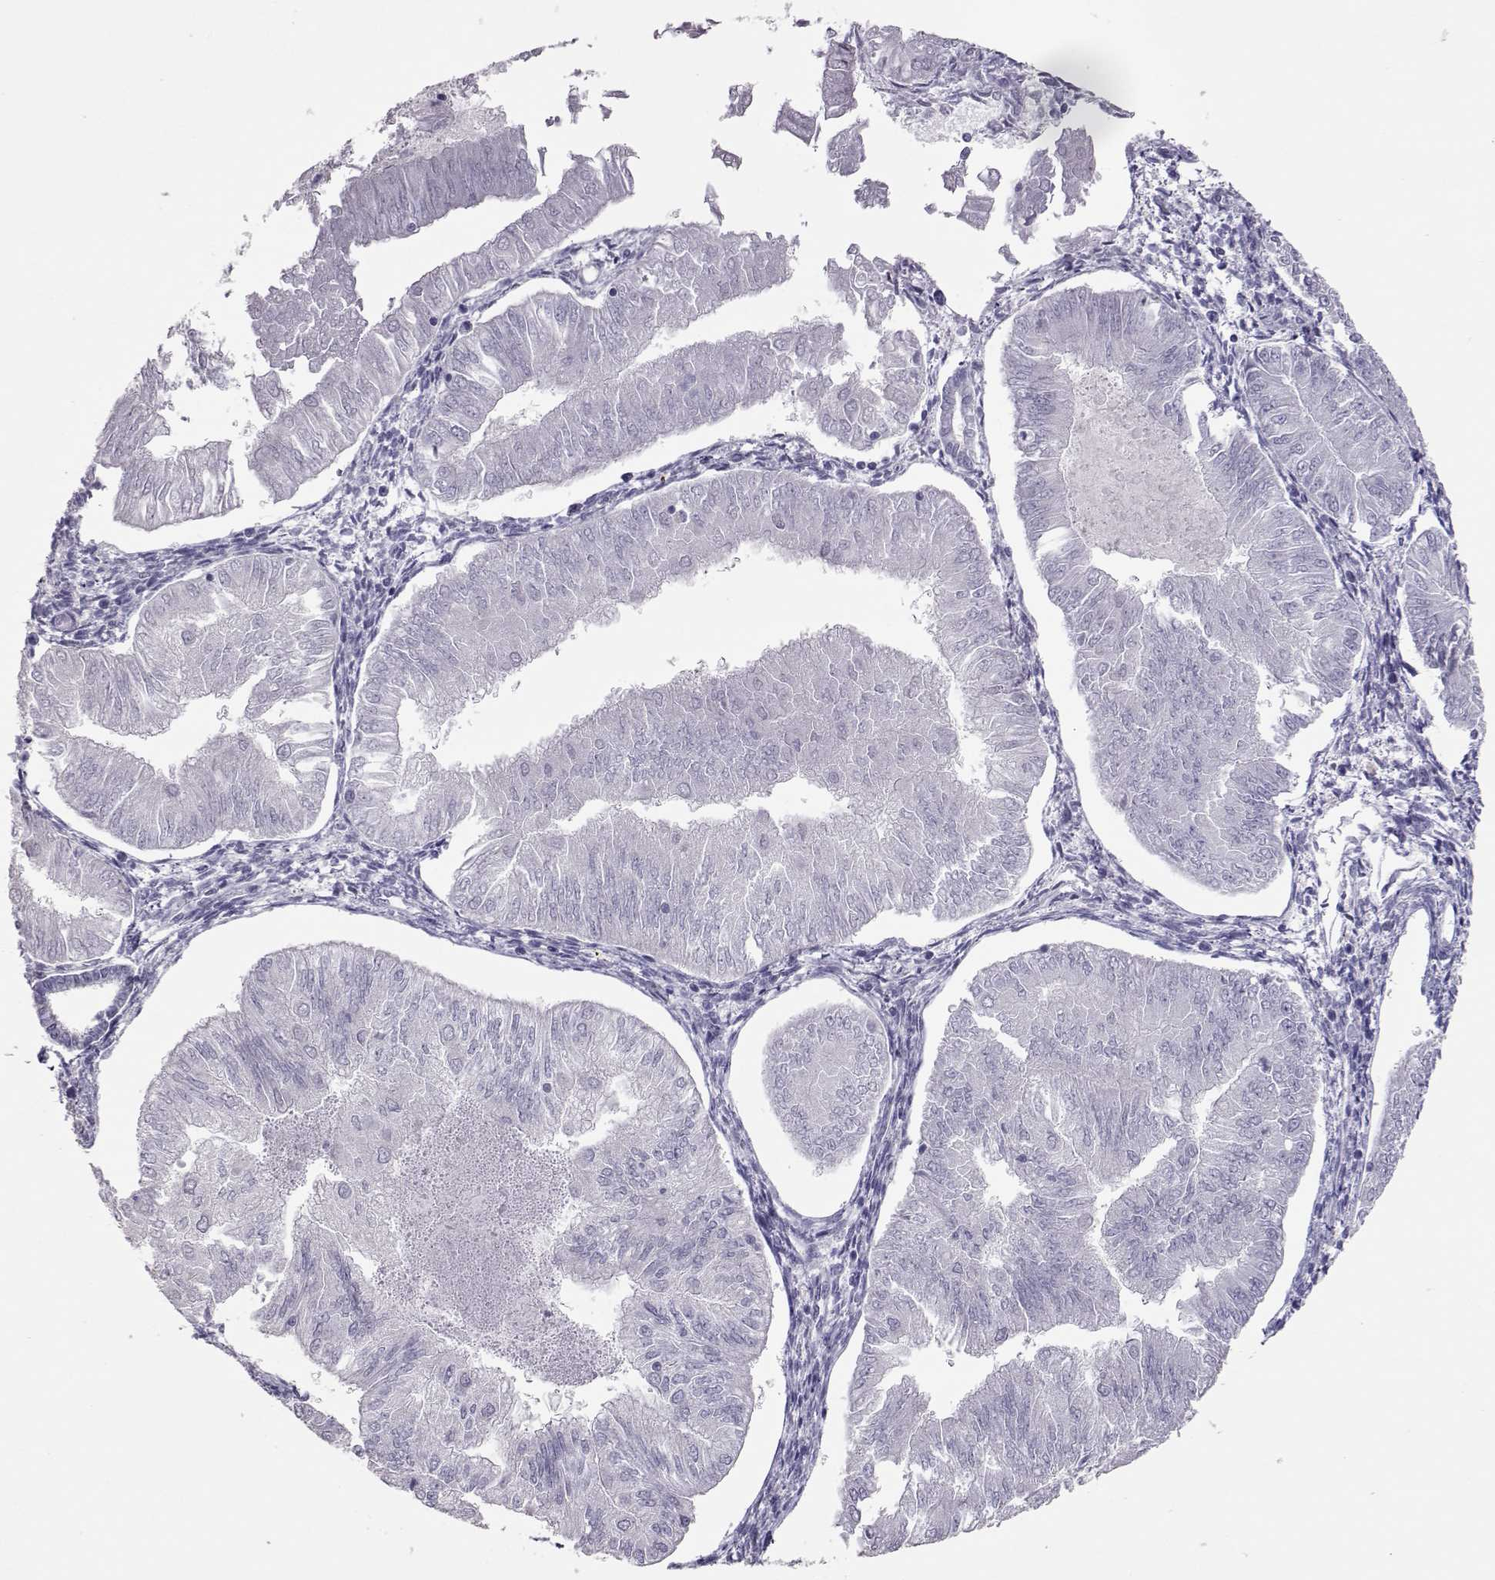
{"staining": {"intensity": "negative", "quantity": "none", "location": "none"}, "tissue": "endometrial cancer", "cell_type": "Tumor cells", "image_type": "cancer", "snomed": [{"axis": "morphology", "description": "Adenocarcinoma, NOS"}, {"axis": "topography", "description": "Endometrium"}], "caption": "There is no significant staining in tumor cells of endometrial cancer (adenocarcinoma). (DAB immunohistochemistry (IHC), high magnification).", "gene": "PMCH", "patient": {"sex": "female", "age": 53}}